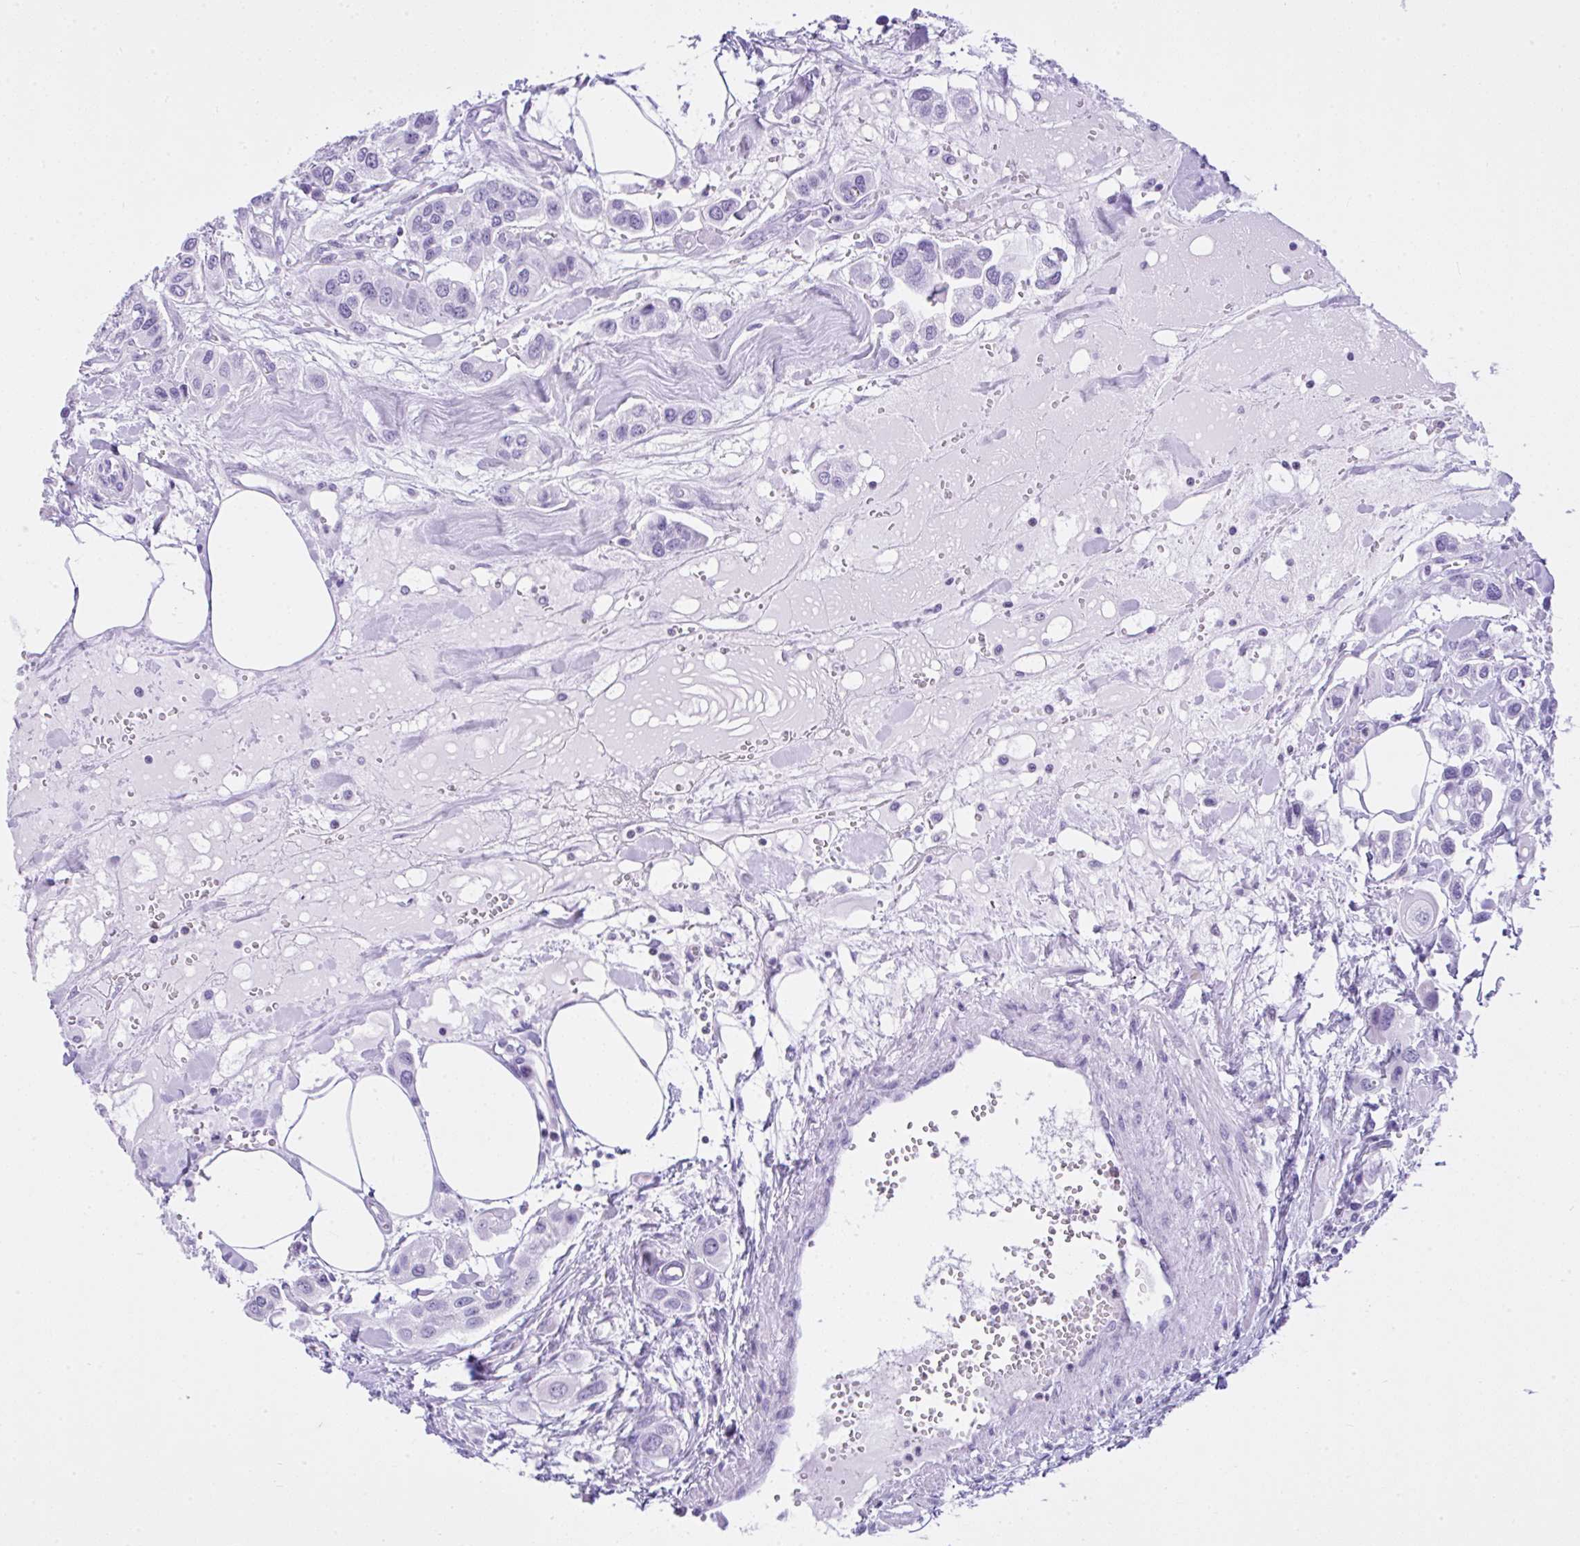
{"staining": {"intensity": "negative", "quantity": "none", "location": "none"}, "tissue": "urothelial cancer", "cell_type": "Tumor cells", "image_type": "cancer", "snomed": [{"axis": "morphology", "description": "Urothelial carcinoma, High grade"}, {"axis": "topography", "description": "Urinary bladder"}], "caption": "Tumor cells show no significant expression in urothelial cancer.", "gene": "KRT27", "patient": {"sex": "male", "age": 67}}